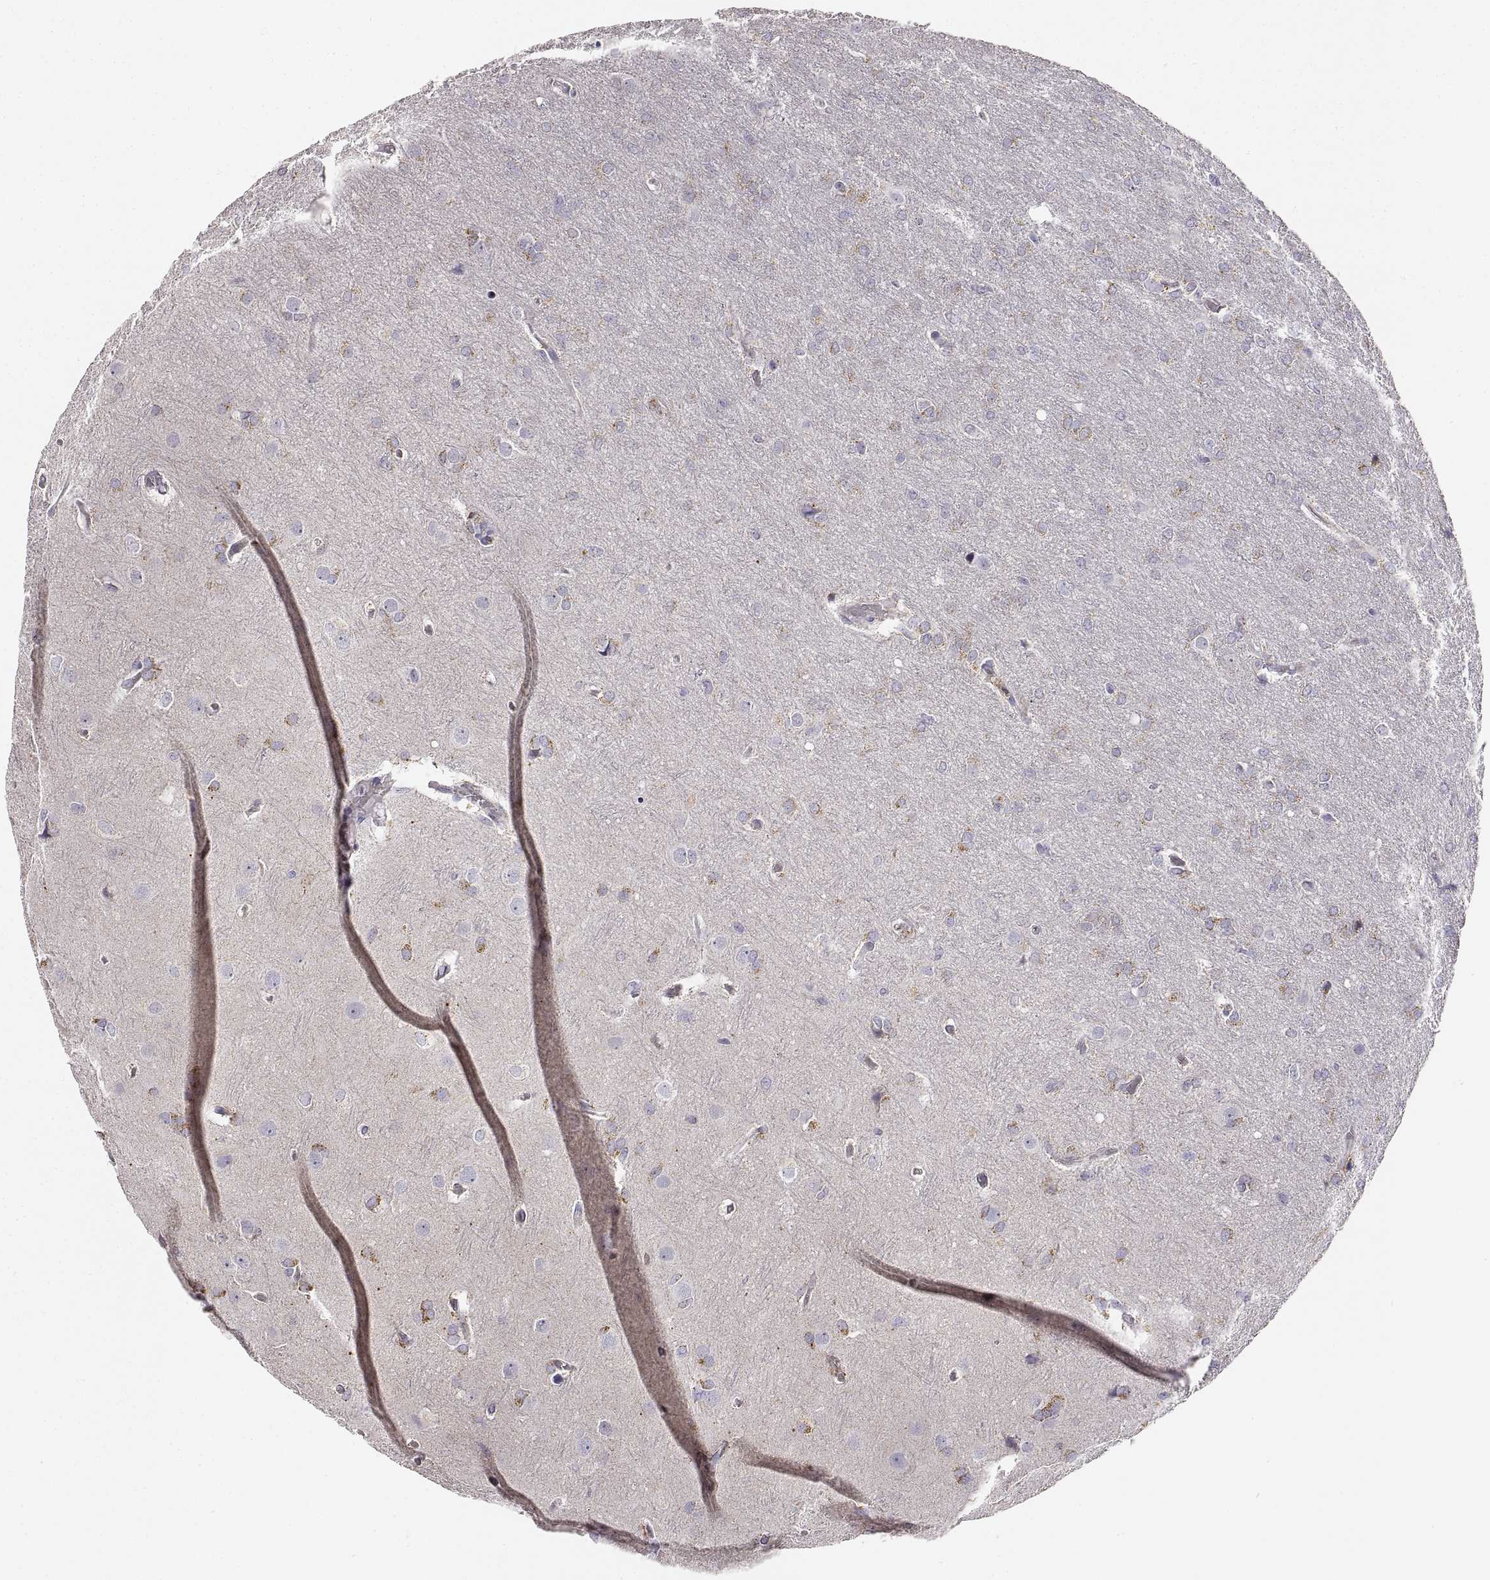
{"staining": {"intensity": "negative", "quantity": "none", "location": "none"}, "tissue": "glioma", "cell_type": "Tumor cells", "image_type": "cancer", "snomed": [{"axis": "morphology", "description": "Glioma, malignant, High grade"}, {"axis": "topography", "description": "Brain"}], "caption": "High power microscopy image of an immunohistochemistry (IHC) image of malignant glioma (high-grade), revealing no significant positivity in tumor cells.", "gene": "RDH13", "patient": {"sex": "male", "age": 53}}